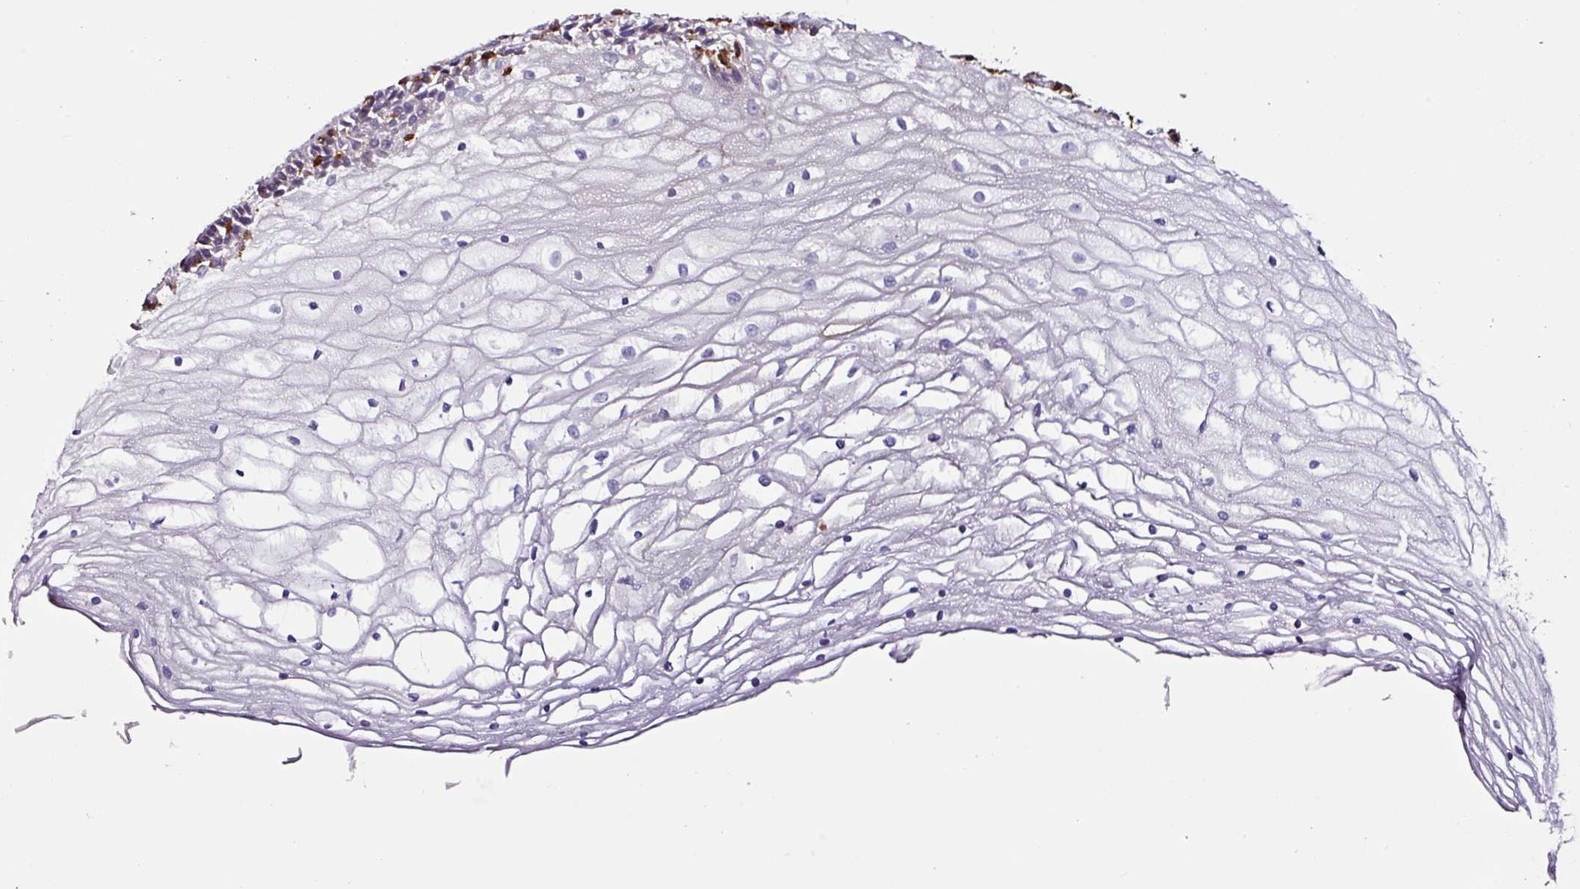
{"staining": {"intensity": "weak", "quantity": "<25%", "location": "cytoplasmic/membranous"}, "tissue": "cervix", "cell_type": "Glandular cells", "image_type": "normal", "snomed": [{"axis": "morphology", "description": "Normal tissue, NOS"}, {"axis": "topography", "description": "Cervix"}], "caption": "Immunohistochemical staining of benign human cervix exhibits no significant staining in glandular cells. (DAB immunohistochemistry (IHC) with hematoxylin counter stain).", "gene": "ARHGDIB", "patient": {"sex": "female", "age": 36}}